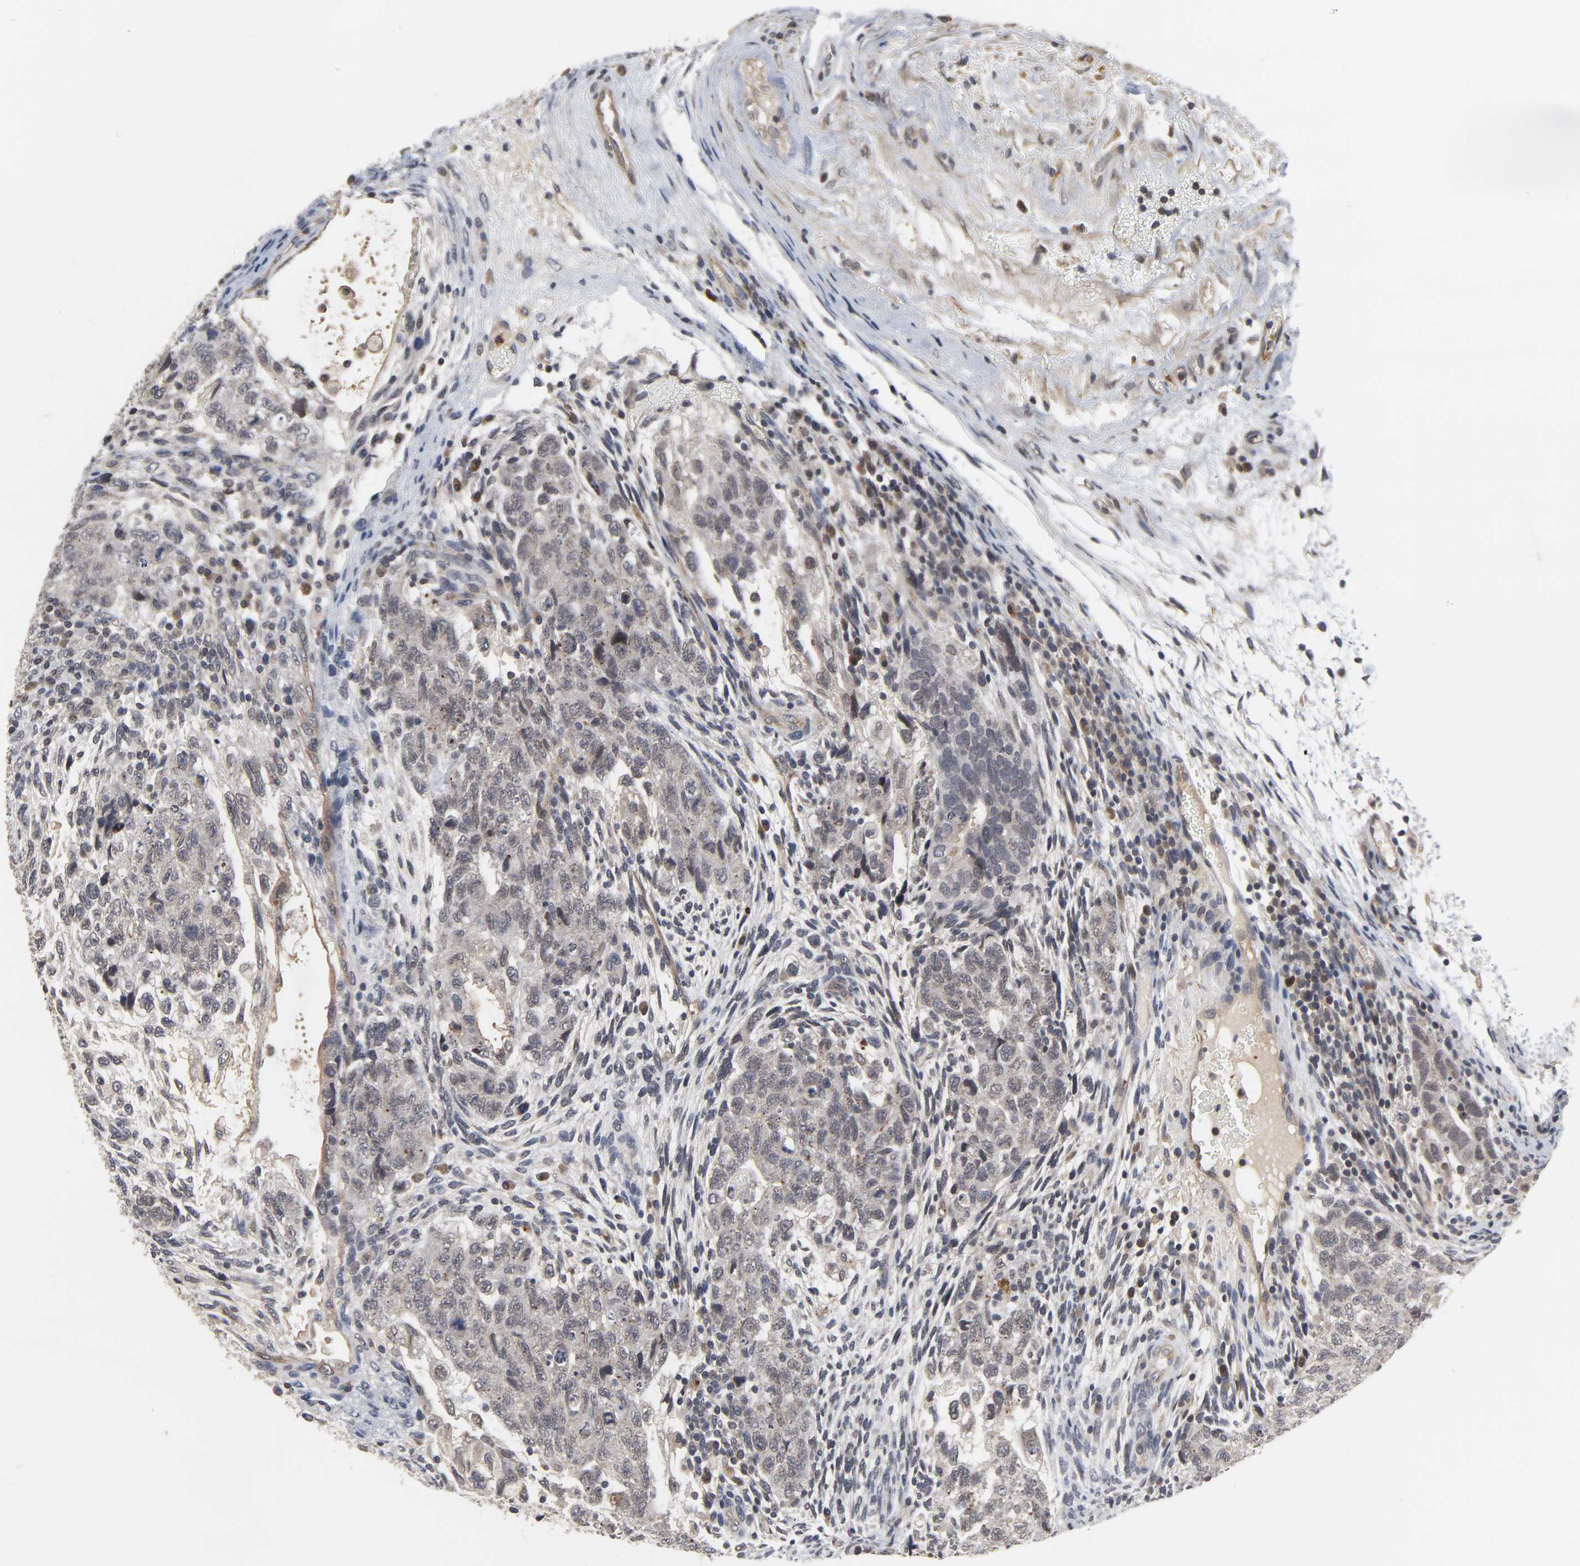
{"staining": {"intensity": "weak", "quantity": "<25%", "location": "cytoplasmic/membranous"}, "tissue": "testis cancer", "cell_type": "Tumor cells", "image_type": "cancer", "snomed": [{"axis": "morphology", "description": "Normal tissue, NOS"}, {"axis": "morphology", "description": "Carcinoma, Embryonal, NOS"}, {"axis": "topography", "description": "Testis"}], "caption": "Immunohistochemistry image of testis cancer (embryonal carcinoma) stained for a protein (brown), which demonstrates no expression in tumor cells. The staining is performed using DAB brown chromogen with nuclei counter-stained in using hematoxylin.", "gene": "CCDC175", "patient": {"sex": "male", "age": 36}}